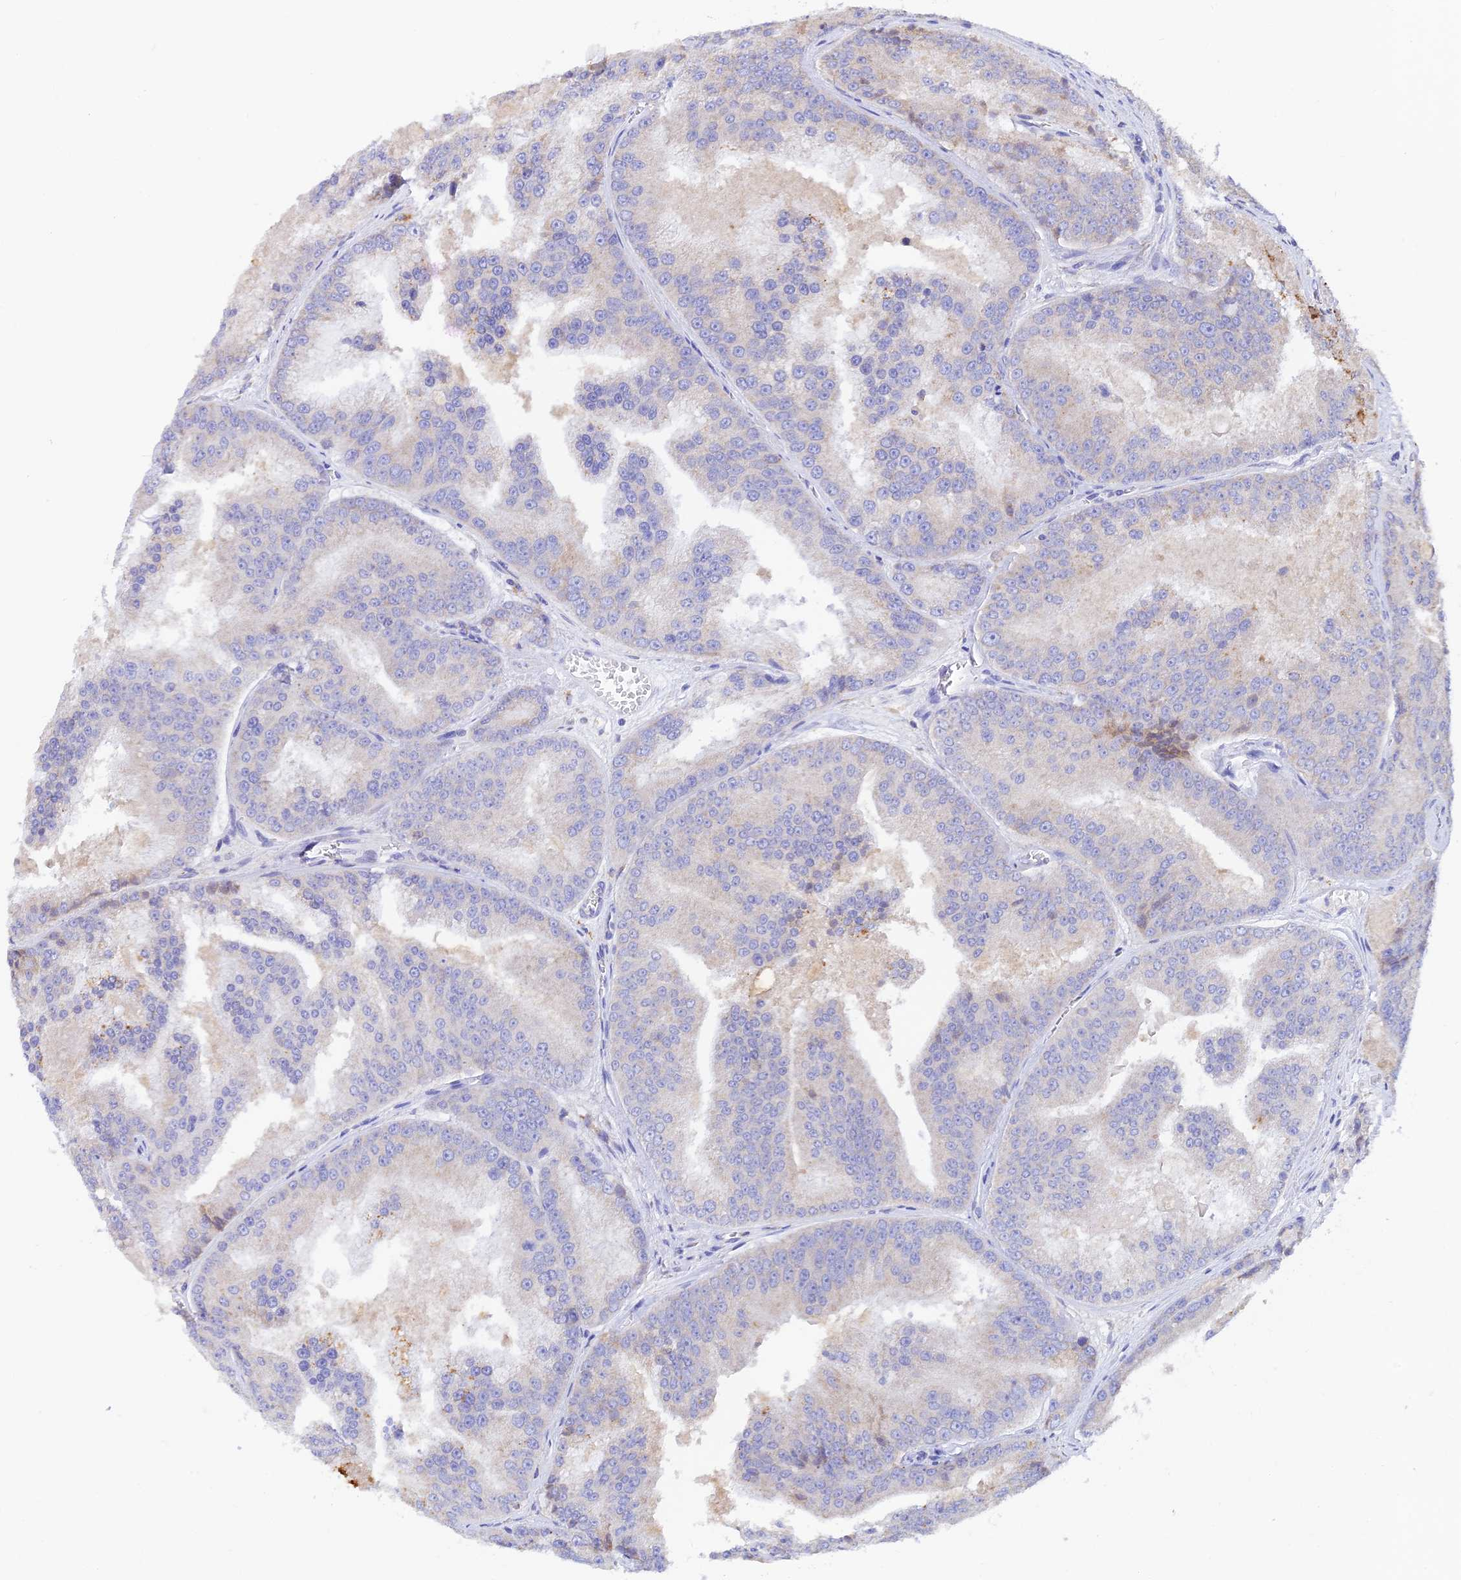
{"staining": {"intensity": "negative", "quantity": "none", "location": "none"}, "tissue": "prostate cancer", "cell_type": "Tumor cells", "image_type": "cancer", "snomed": [{"axis": "morphology", "description": "Adenocarcinoma, High grade"}, {"axis": "topography", "description": "Prostate"}], "caption": "IHC of human adenocarcinoma (high-grade) (prostate) shows no expression in tumor cells.", "gene": "VKORC1", "patient": {"sex": "male", "age": 61}}